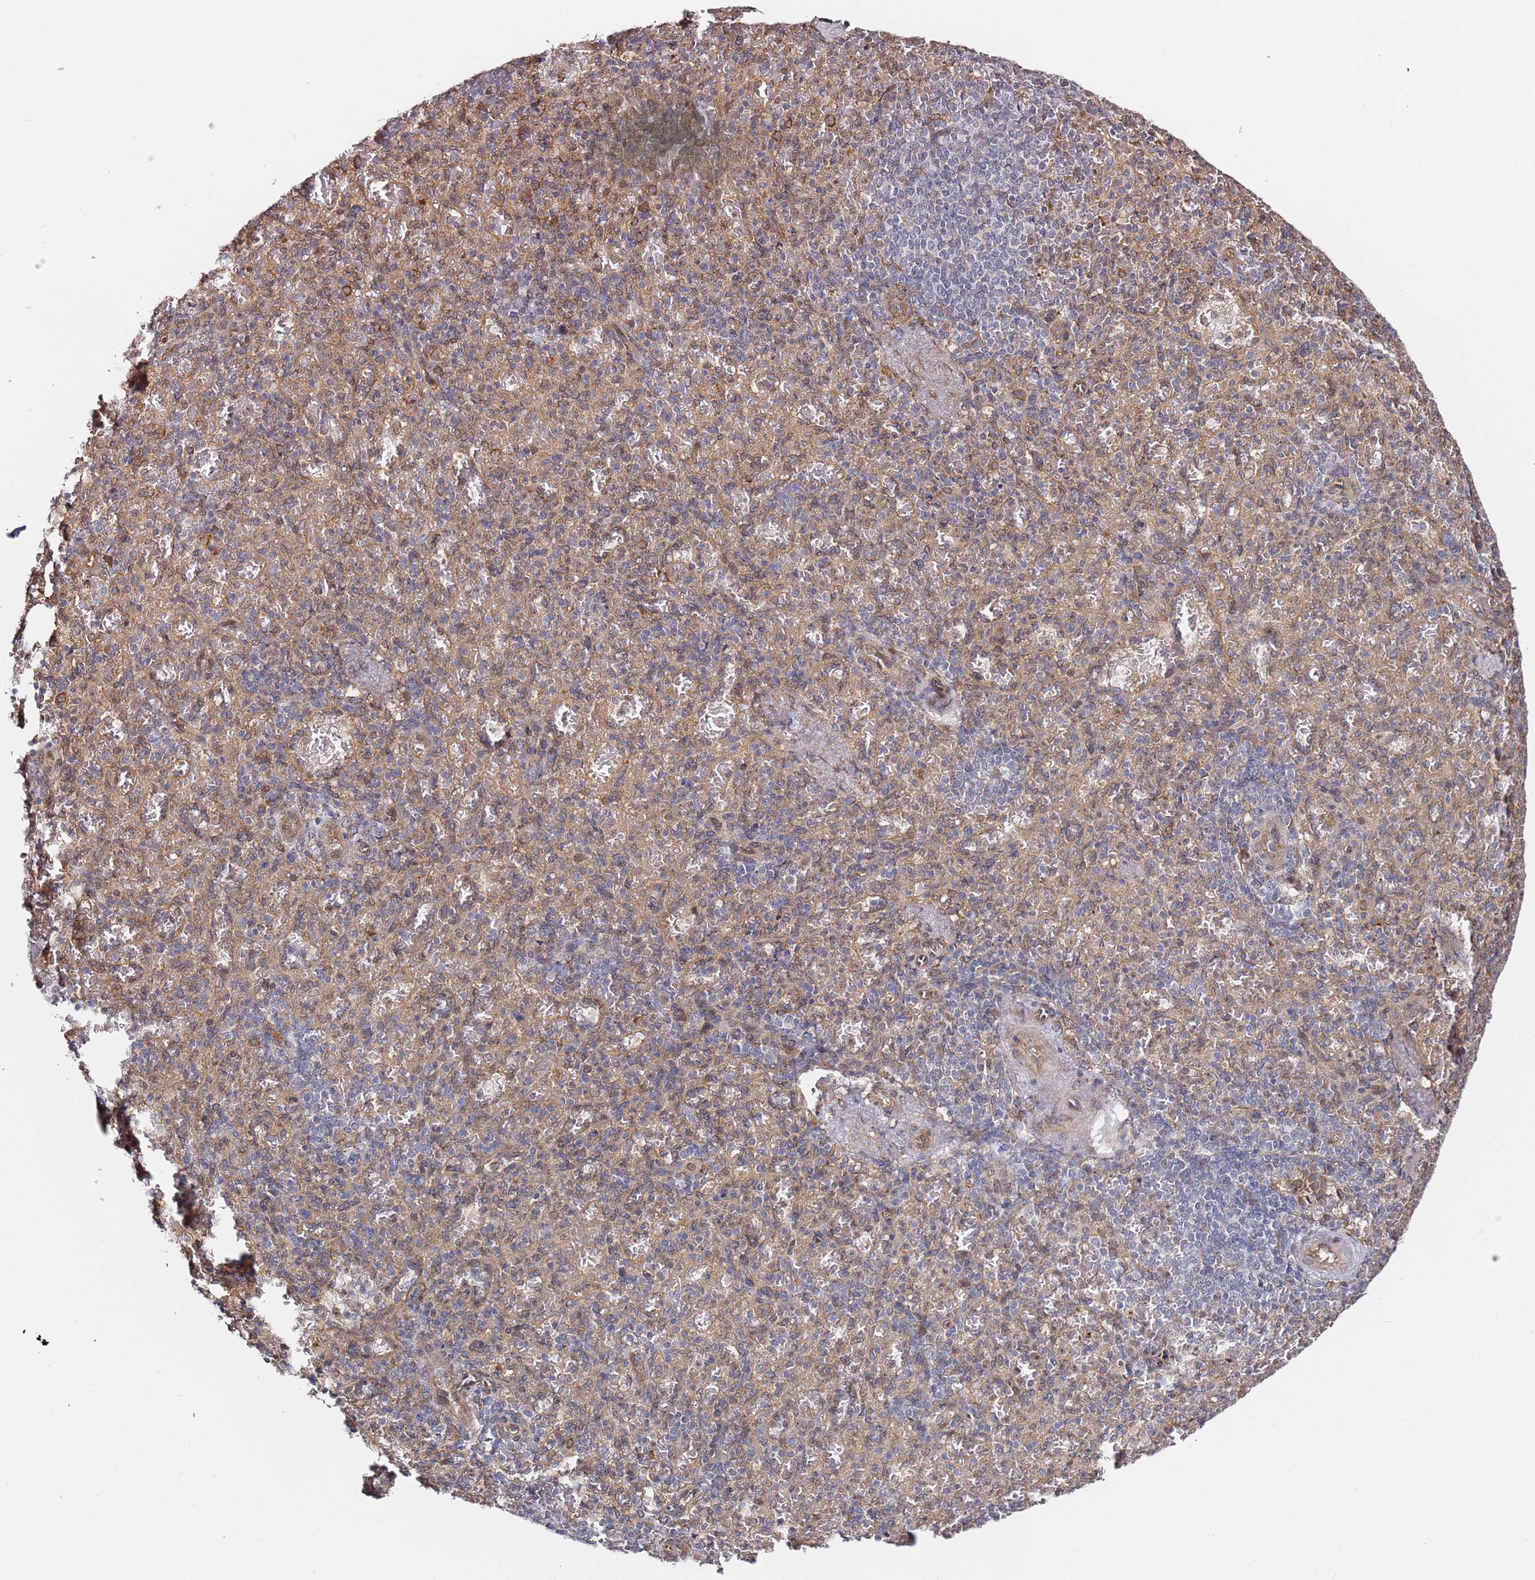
{"staining": {"intensity": "weak", "quantity": "<25%", "location": "cytoplasmic/membranous"}, "tissue": "spleen", "cell_type": "Cells in red pulp", "image_type": "normal", "snomed": [{"axis": "morphology", "description": "Normal tissue, NOS"}, {"axis": "topography", "description": "Spleen"}], "caption": "Immunohistochemistry image of normal human spleen stained for a protein (brown), which exhibits no expression in cells in red pulp.", "gene": "PRKAB2", "patient": {"sex": "female", "age": 74}}